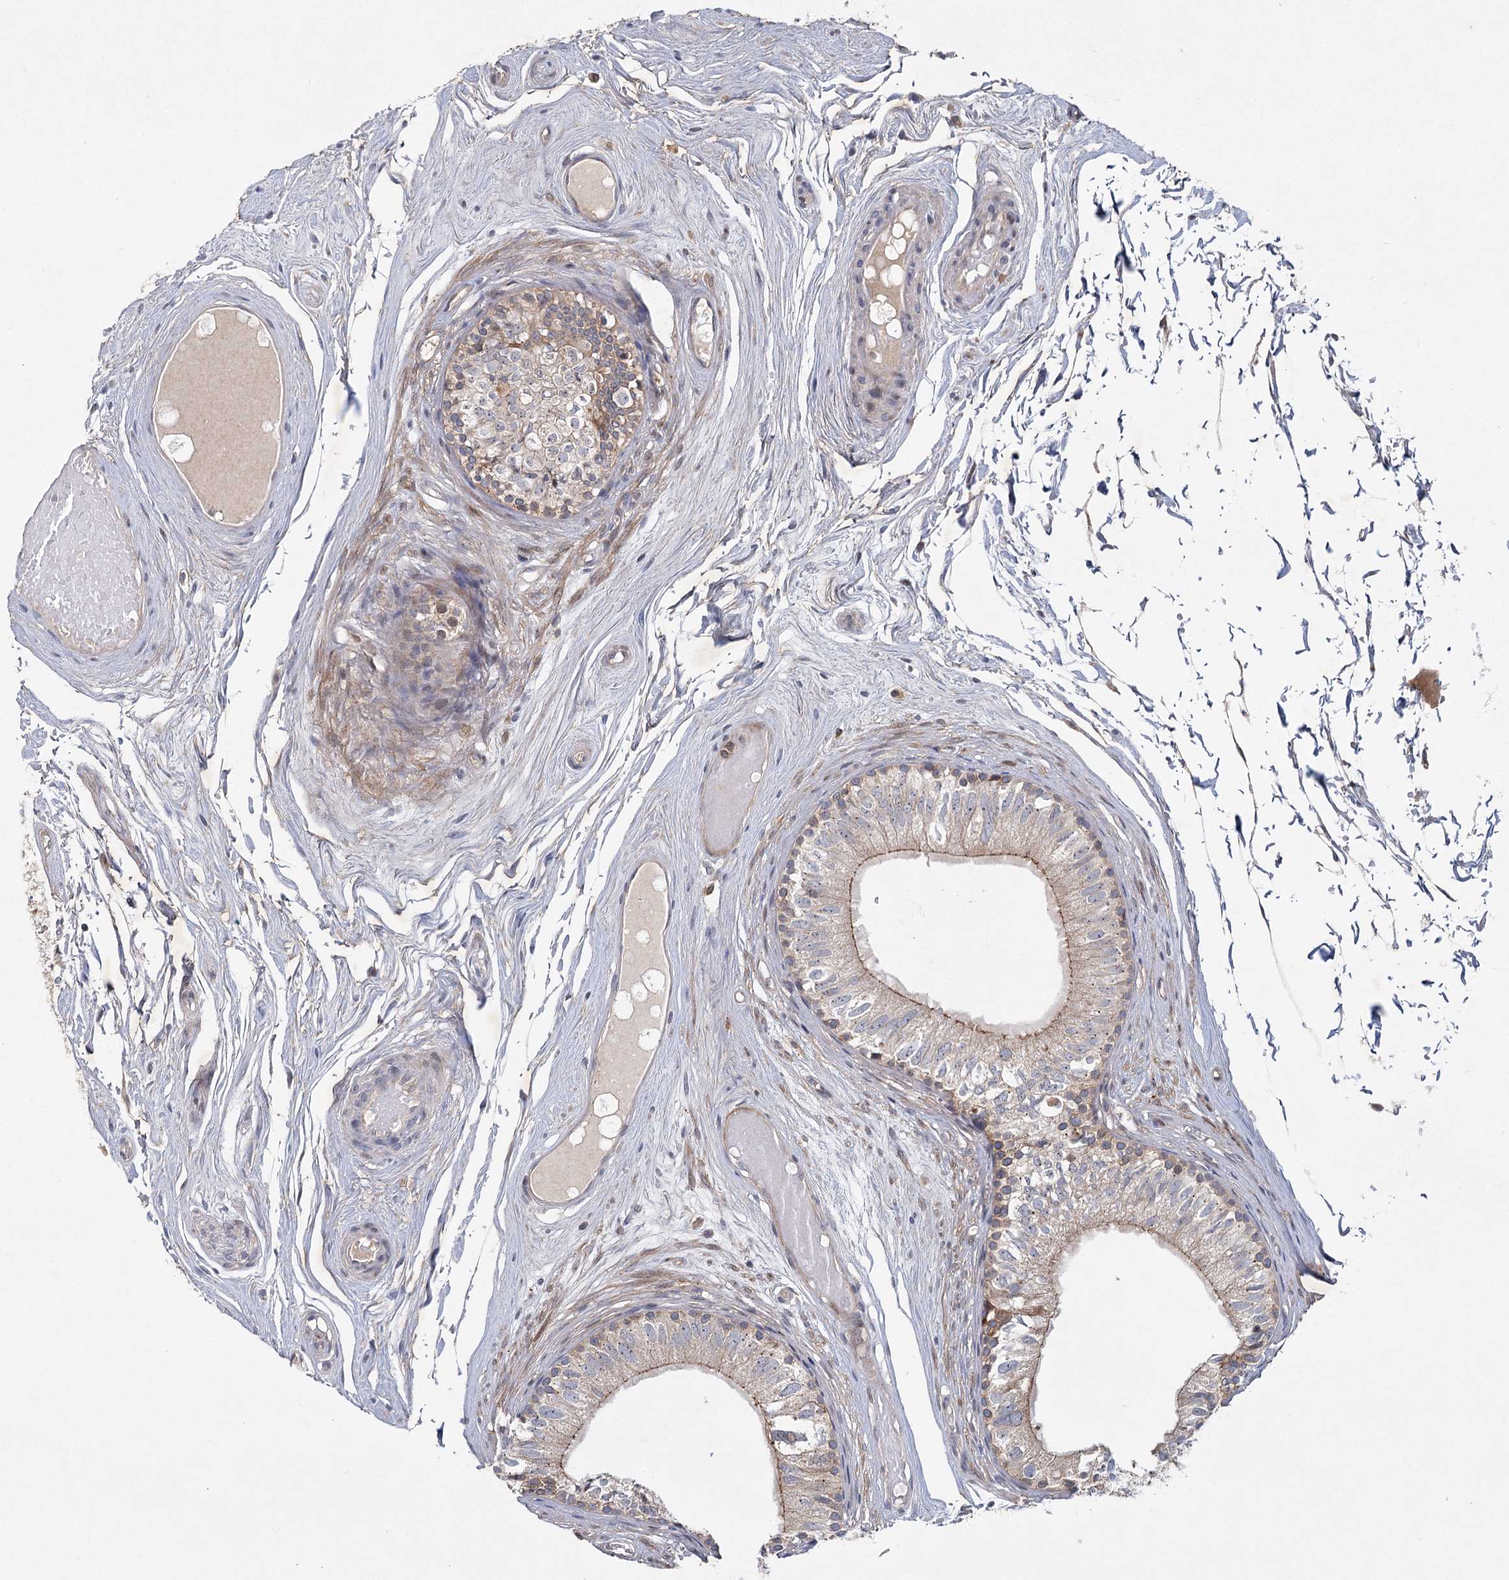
{"staining": {"intensity": "strong", "quantity": "<25%", "location": "cytoplasmic/membranous"}, "tissue": "epididymis", "cell_type": "Glandular cells", "image_type": "normal", "snomed": [{"axis": "morphology", "description": "Normal tissue, NOS"}, {"axis": "topography", "description": "Epididymis"}], "caption": "Immunohistochemistry image of normal epididymis stained for a protein (brown), which shows medium levels of strong cytoplasmic/membranous expression in approximately <25% of glandular cells.", "gene": "MAP3K13", "patient": {"sex": "male", "age": 79}}